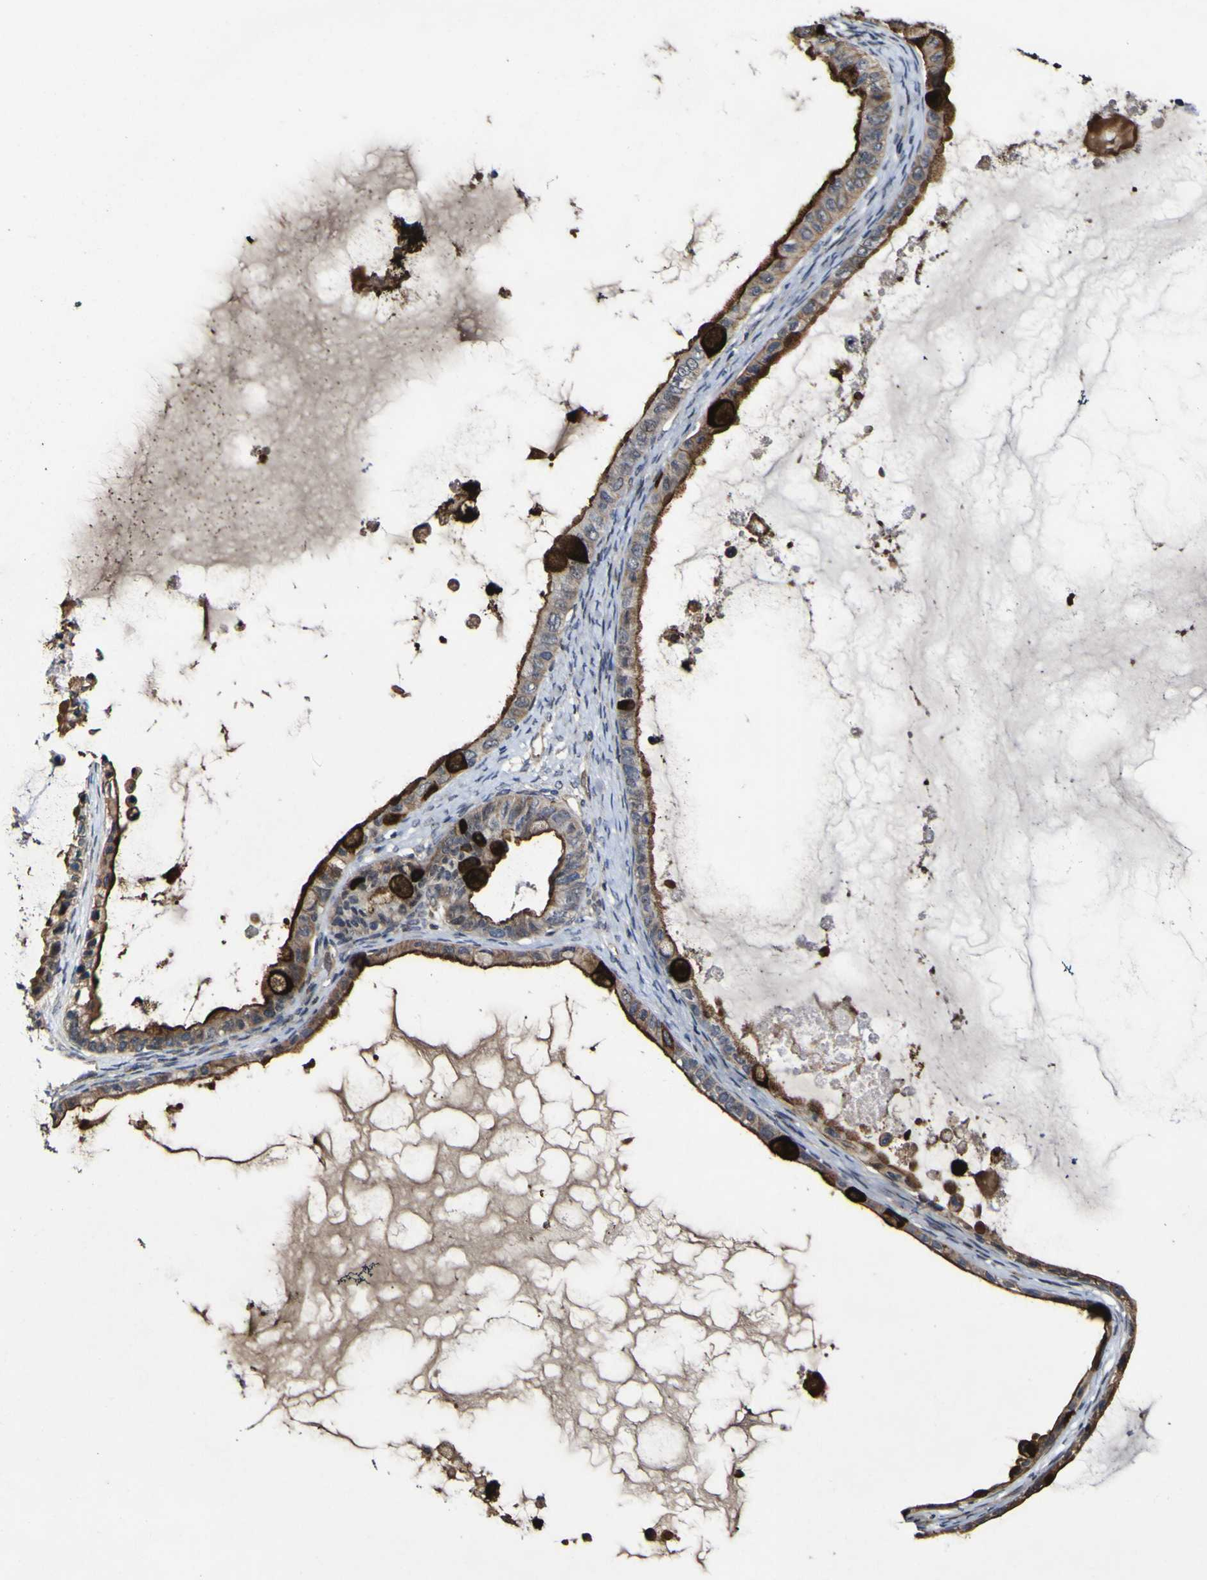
{"staining": {"intensity": "strong", "quantity": "25%-75%", "location": "cytoplasmic/membranous"}, "tissue": "ovarian cancer", "cell_type": "Tumor cells", "image_type": "cancer", "snomed": [{"axis": "morphology", "description": "Cystadenocarcinoma, mucinous, NOS"}, {"axis": "topography", "description": "Ovary"}], "caption": "A photomicrograph showing strong cytoplasmic/membranous staining in approximately 25%-75% of tumor cells in ovarian cancer (mucinous cystadenocarcinoma), as visualized by brown immunohistochemical staining.", "gene": "CCL2", "patient": {"sex": "female", "age": 80}}